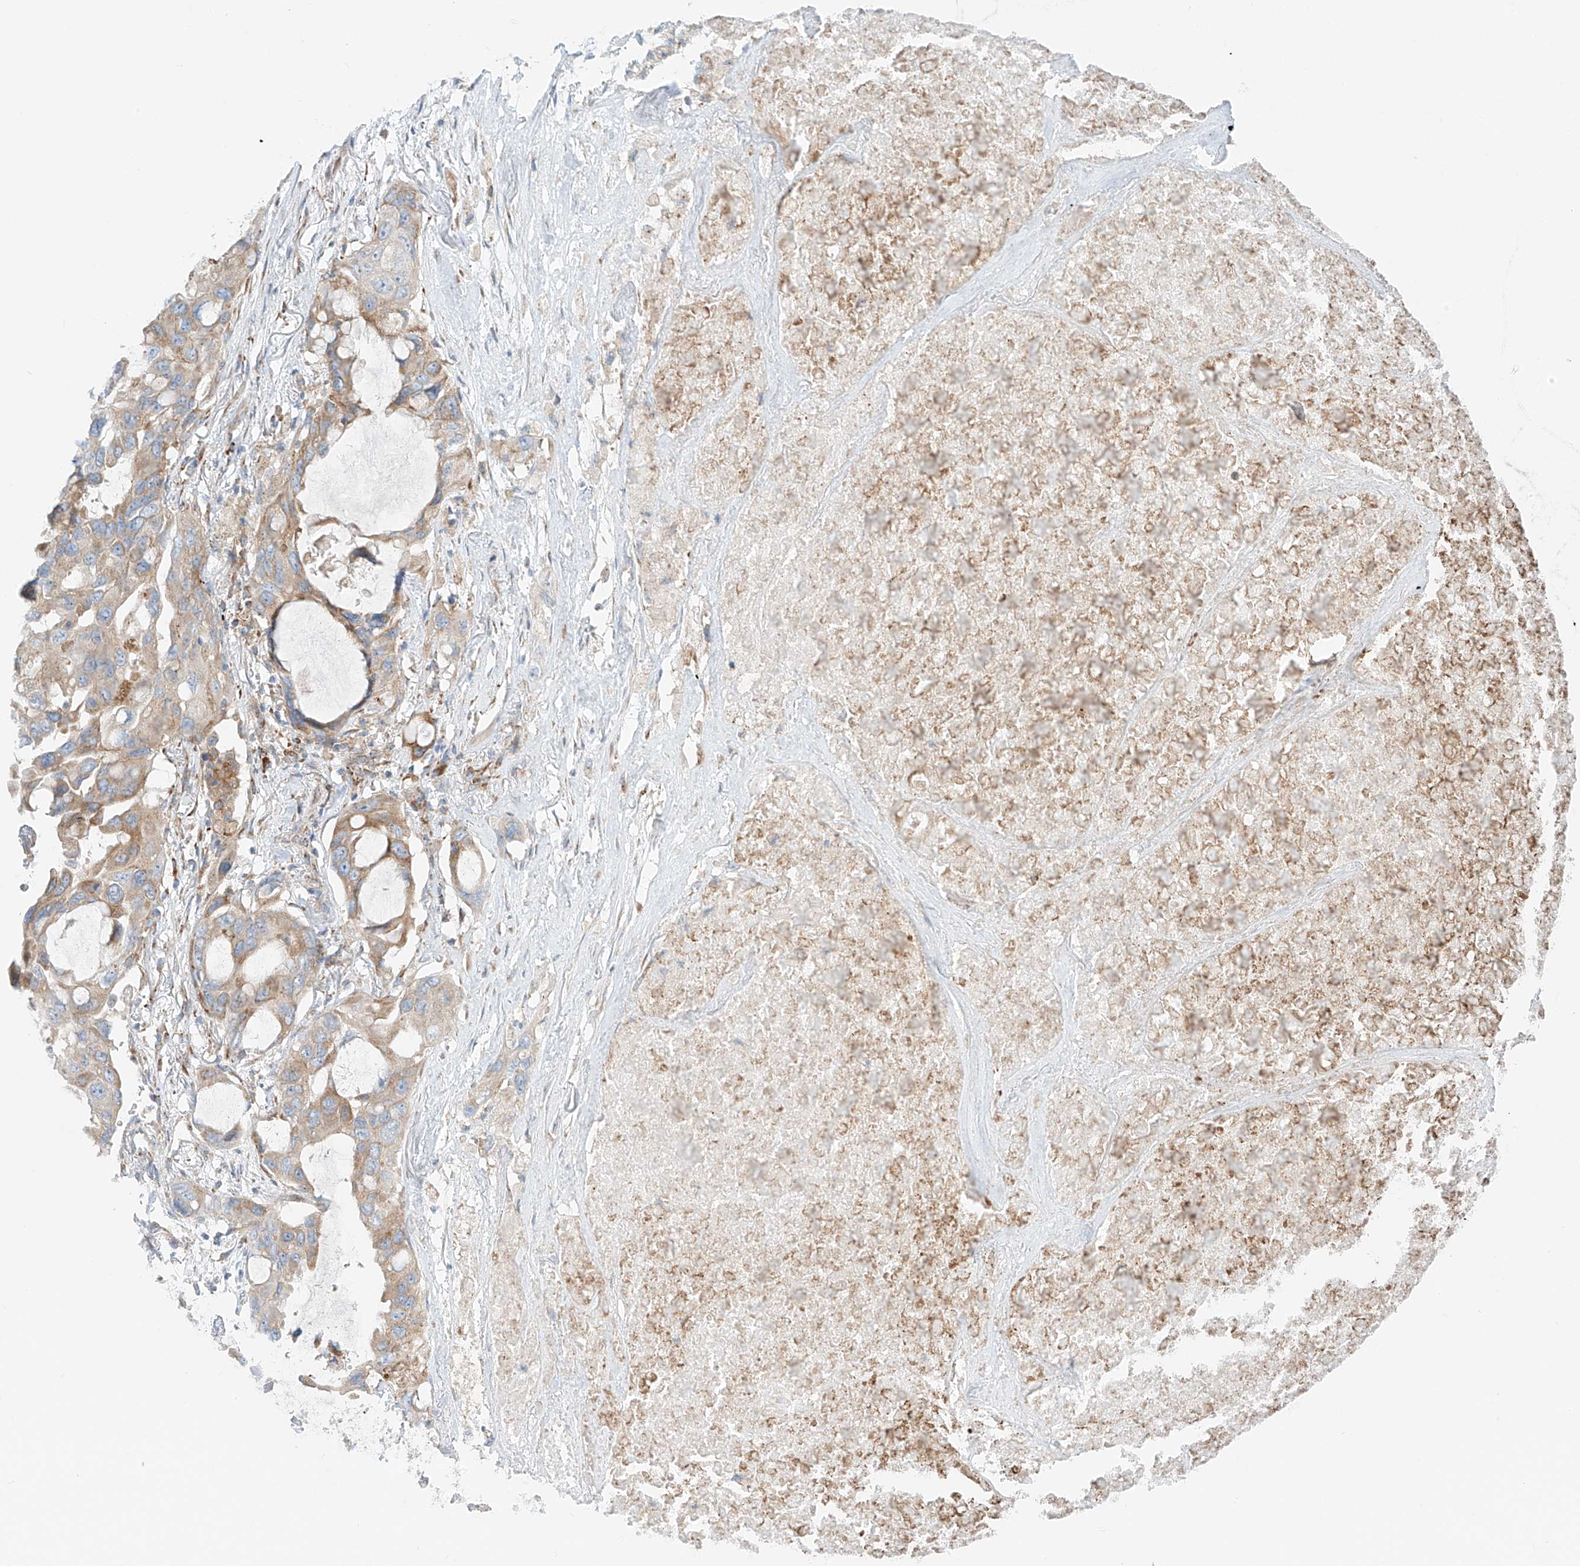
{"staining": {"intensity": "weak", "quantity": ">75%", "location": "cytoplasmic/membranous"}, "tissue": "lung cancer", "cell_type": "Tumor cells", "image_type": "cancer", "snomed": [{"axis": "morphology", "description": "Squamous cell carcinoma, NOS"}, {"axis": "topography", "description": "Lung"}], "caption": "Immunohistochemical staining of human lung cancer (squamous cell carcinoma) shows low levels of weak cytoplasmic/membranous staining in about >75% of tumor cells. Immunohistochemistry (ihc) stains the protein of interest in brown and the nuclei are stained blue.", "gene": "EIPR1", "patient": {"sex": "female", "age": 73}}